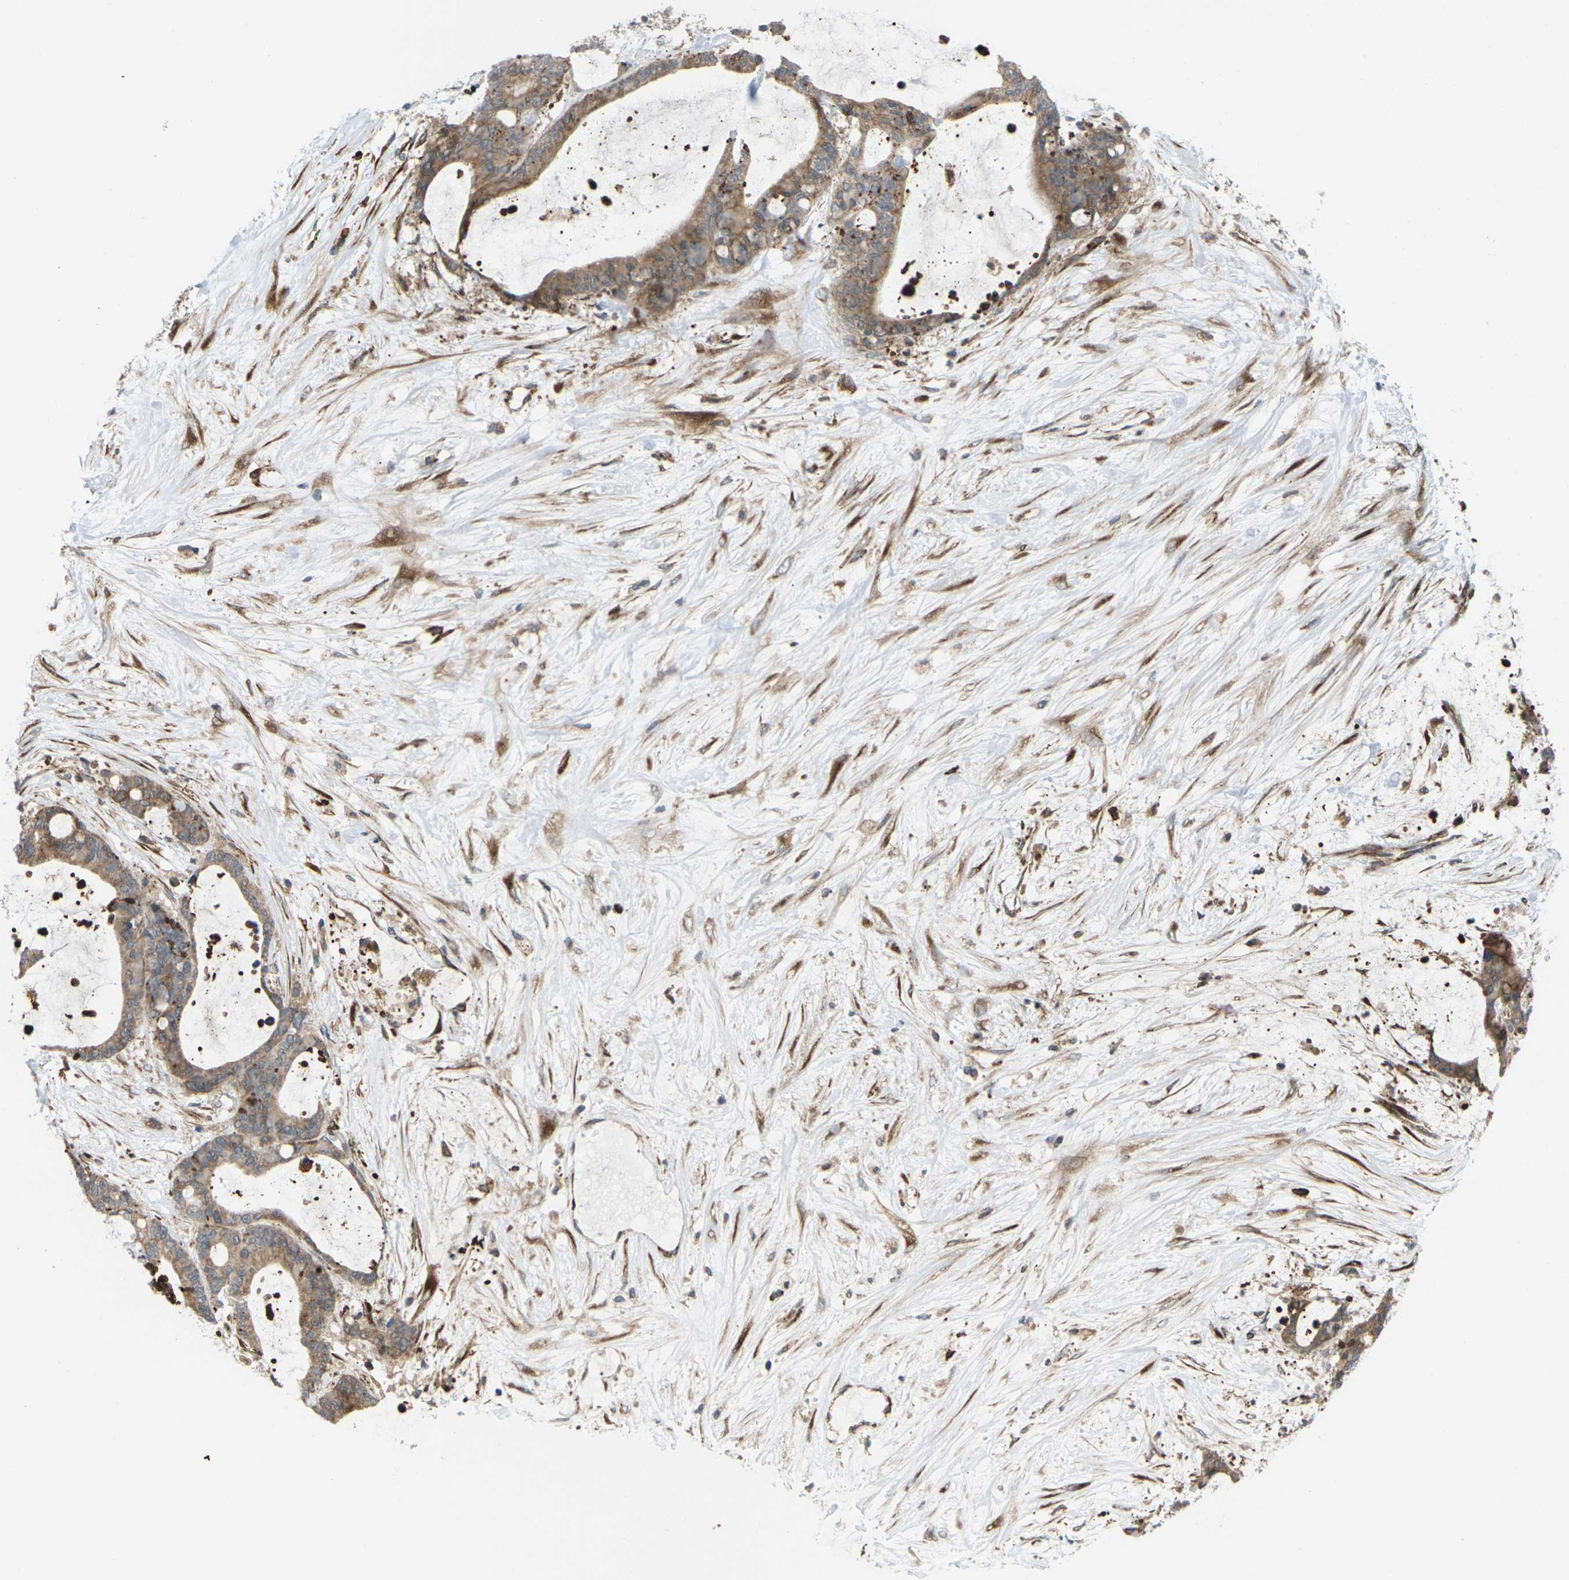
{"staining": {"intensity": "moderate", "quantity": ">75%", "location": "cytoplasmic/membranous"}, "tissue": "liver cancer", "cell_type": "Tumor cells", "image_type": "cancer", "snomed": [{"axis": "morphology", "description": "Cholangiocarcinoma"}, {"axis": "topography", "description": "Liver"}], "caption": "Human liver cholangiocarcinoma stained with a protein marker shows moderate staining in tumor cells.", "gene": "ROBO1", "patient": {"sex": "female", "age": 73}}